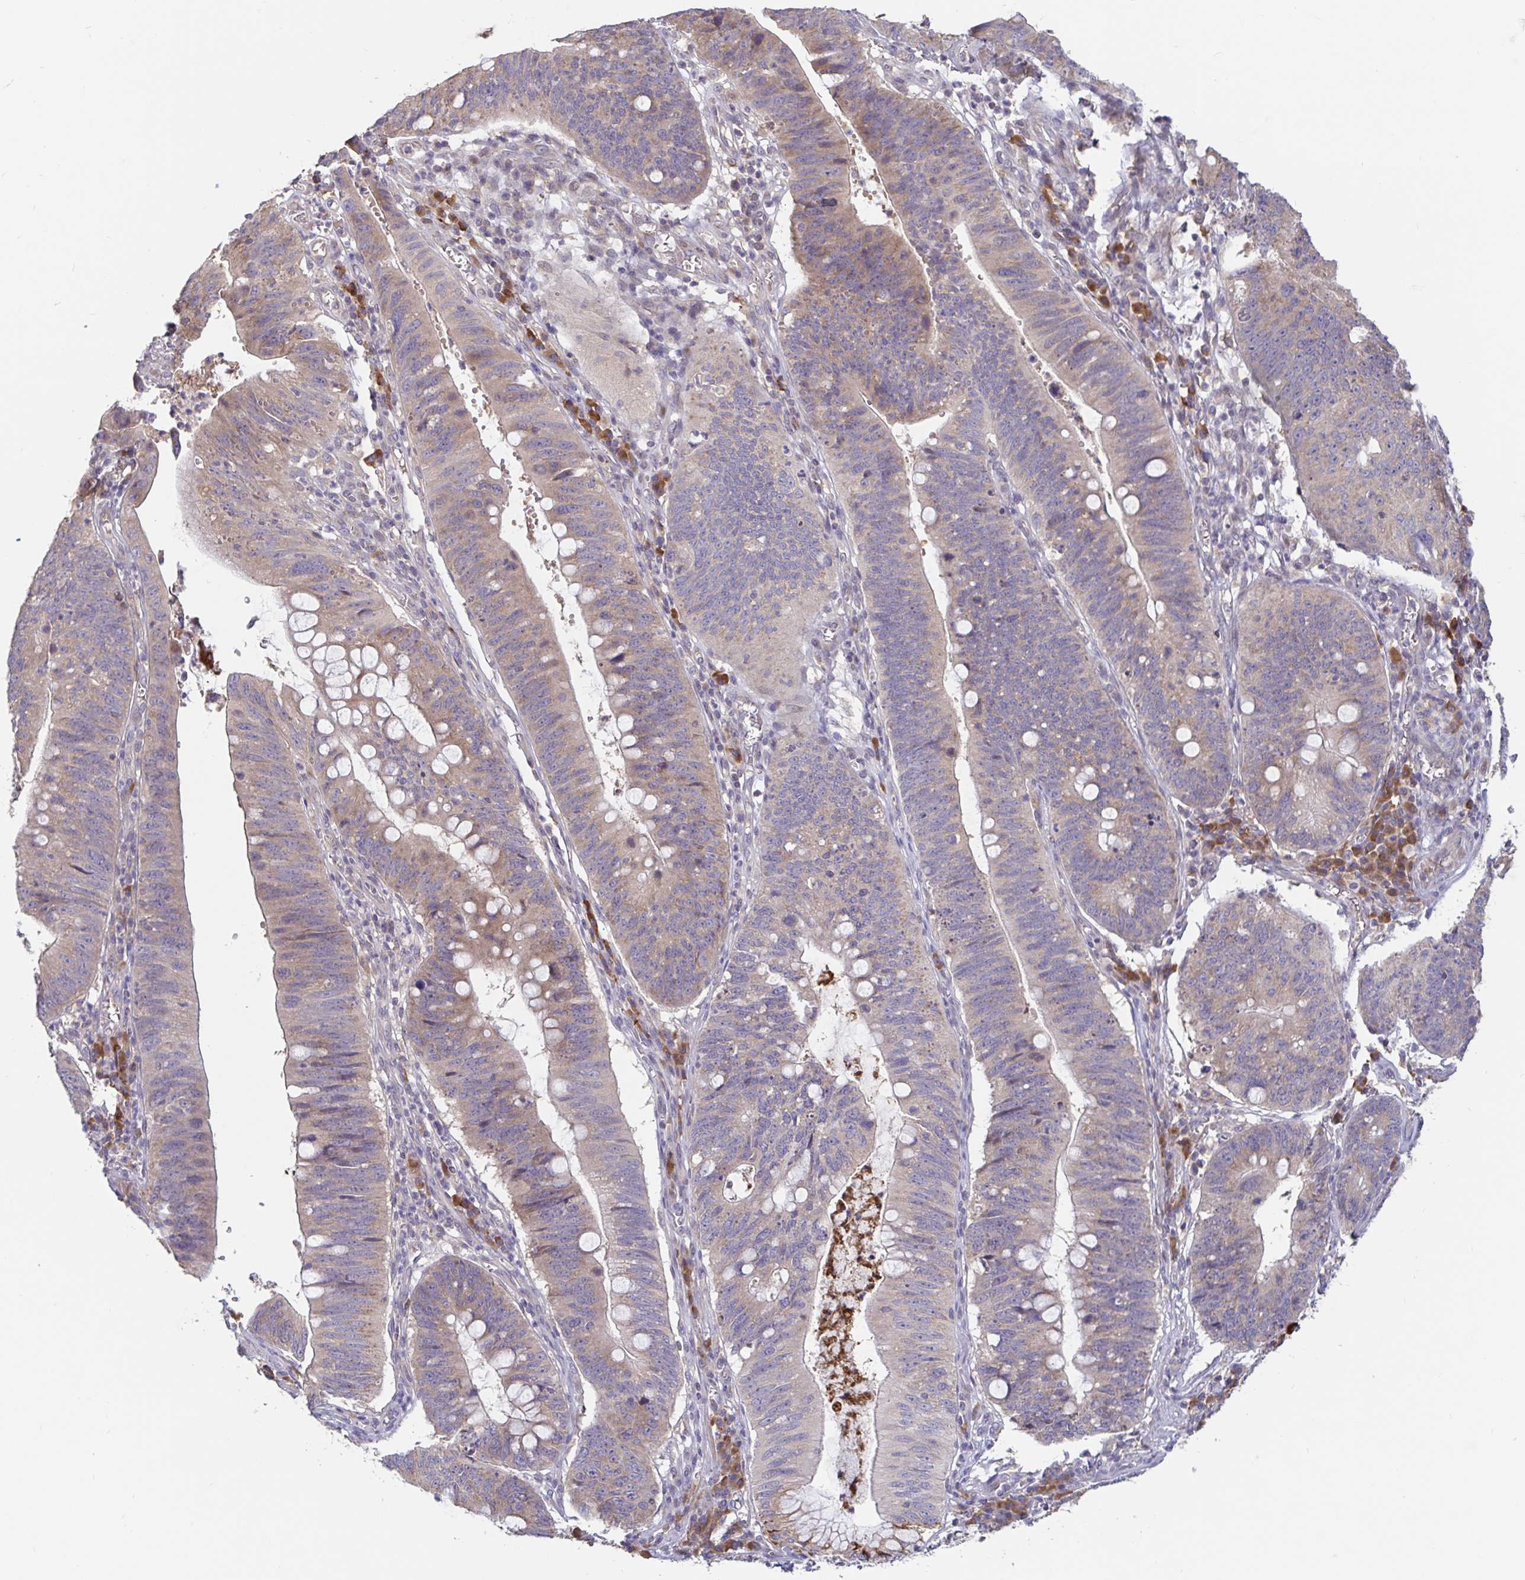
{"staining": {"intensity": "weak", "quantity": "25%-75%", "location": "cytoplasmic/membranous"}, "tissue": "stomach cancer", "cell_type": "Tumor cells", "image_type": "cancer", "snomed": [{"axis": "morphology", "description": "Adenocarcinoma, NOS"}, {"axis": "topography", "description": "Stomach"}], "caption": "Adenocarcinoma (stomach) stained for a protein (brown) demonstrates weak cytoplasmic/membranous positive expression in approximately 25%-75% of tumor cells.", "gene": "LARP1", "patient": {"sex": "male", "age": 59}}